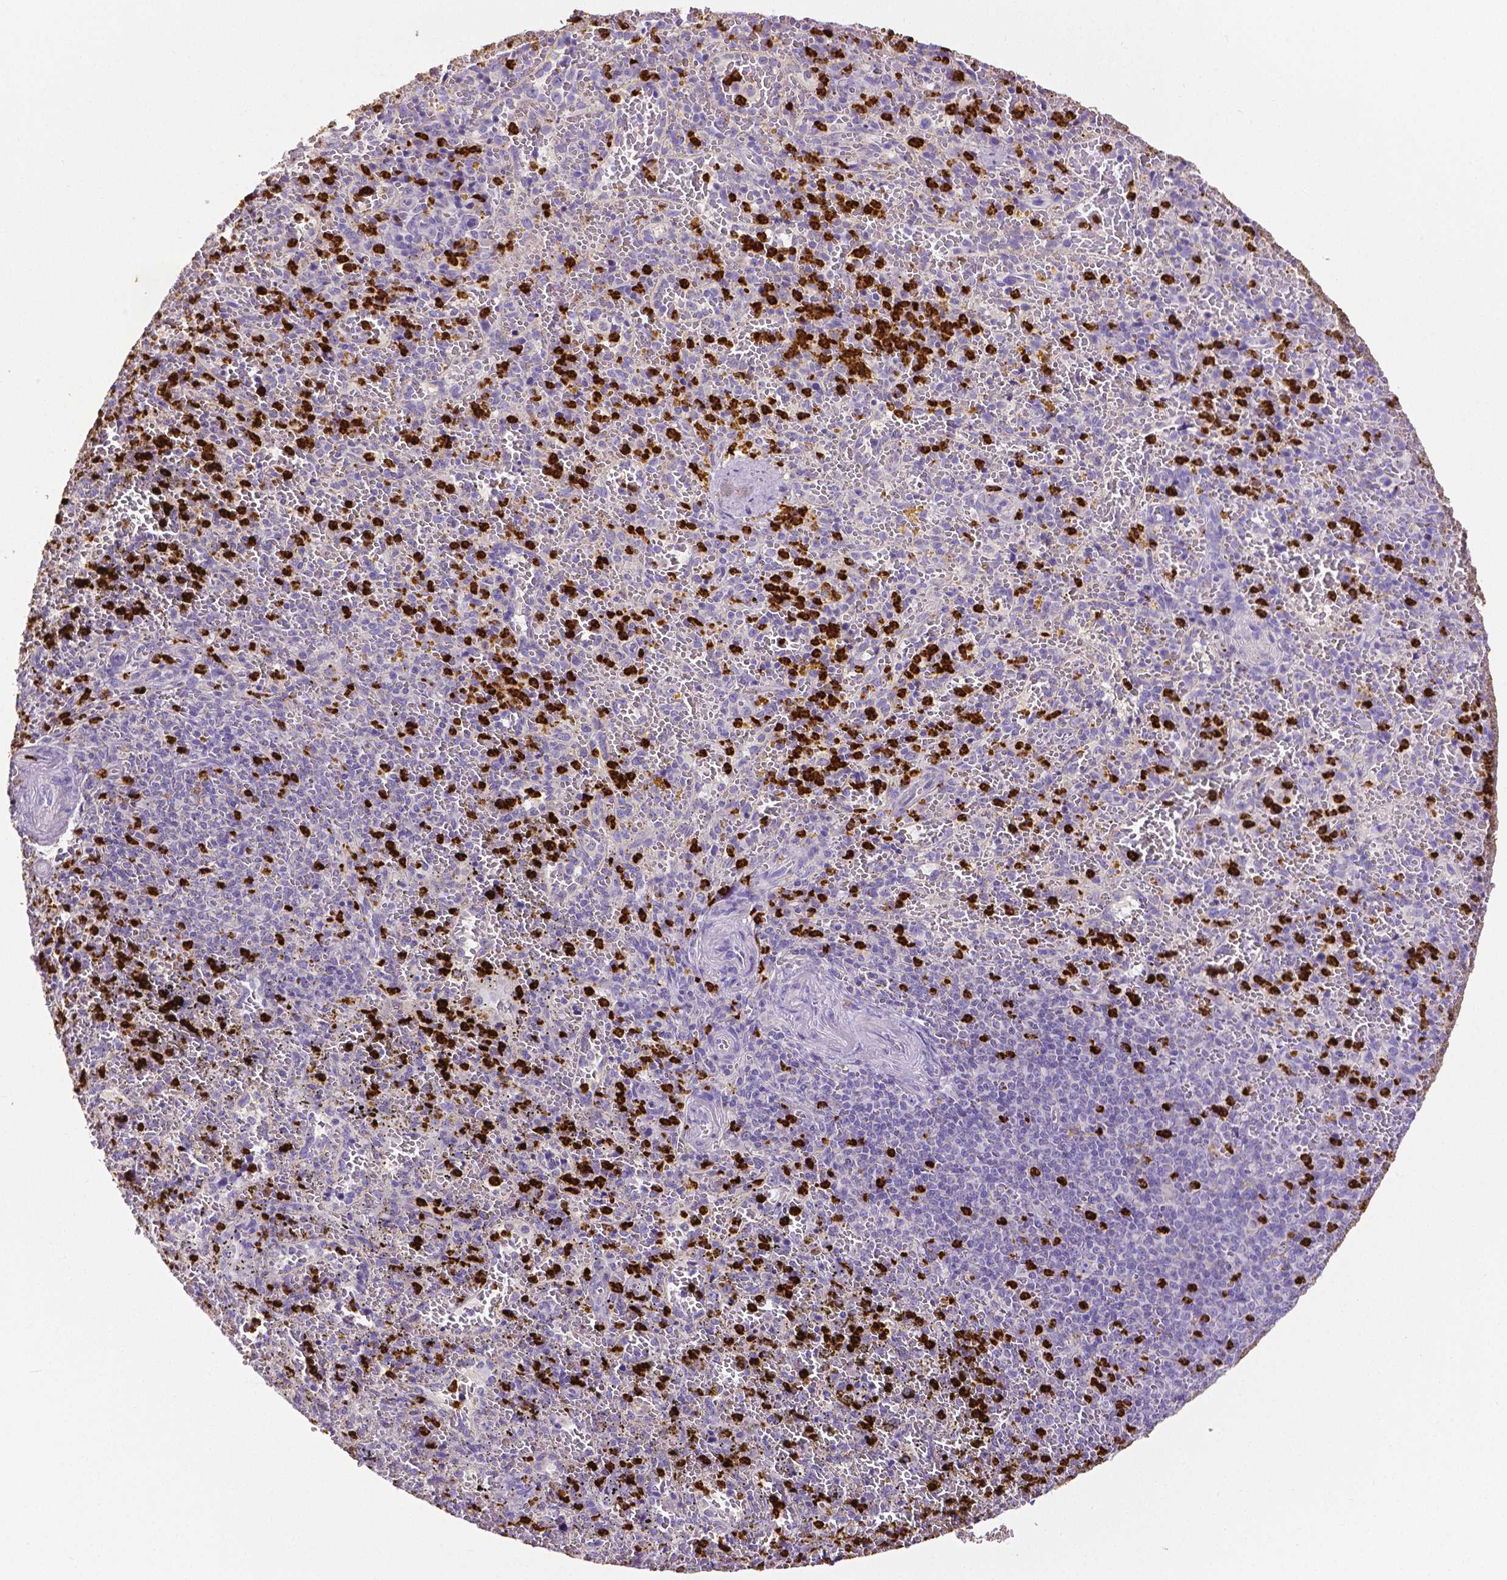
{"staining": {"intensity": "strong", "quantity": "25%-75%", "location": "cytoplasmic/membranous"}, "tissue": "spleen", "cell_type": "Cells in red pulp", "image_type": "normal", "snomed": [{"axis": "morphology", "description": "Normal tissue, NOS"}, {"axis": "topography", "description": "Spleen"}], "caption": "Immunohistochemical staining of unremarkable human spleen displays 25%-75% levels of strong cytoplasmic/membranous protein expression in about 25%-75% of cells in red pulp.", "gene": "MMP9", "patient": {"sex": "female", "age": 50}}